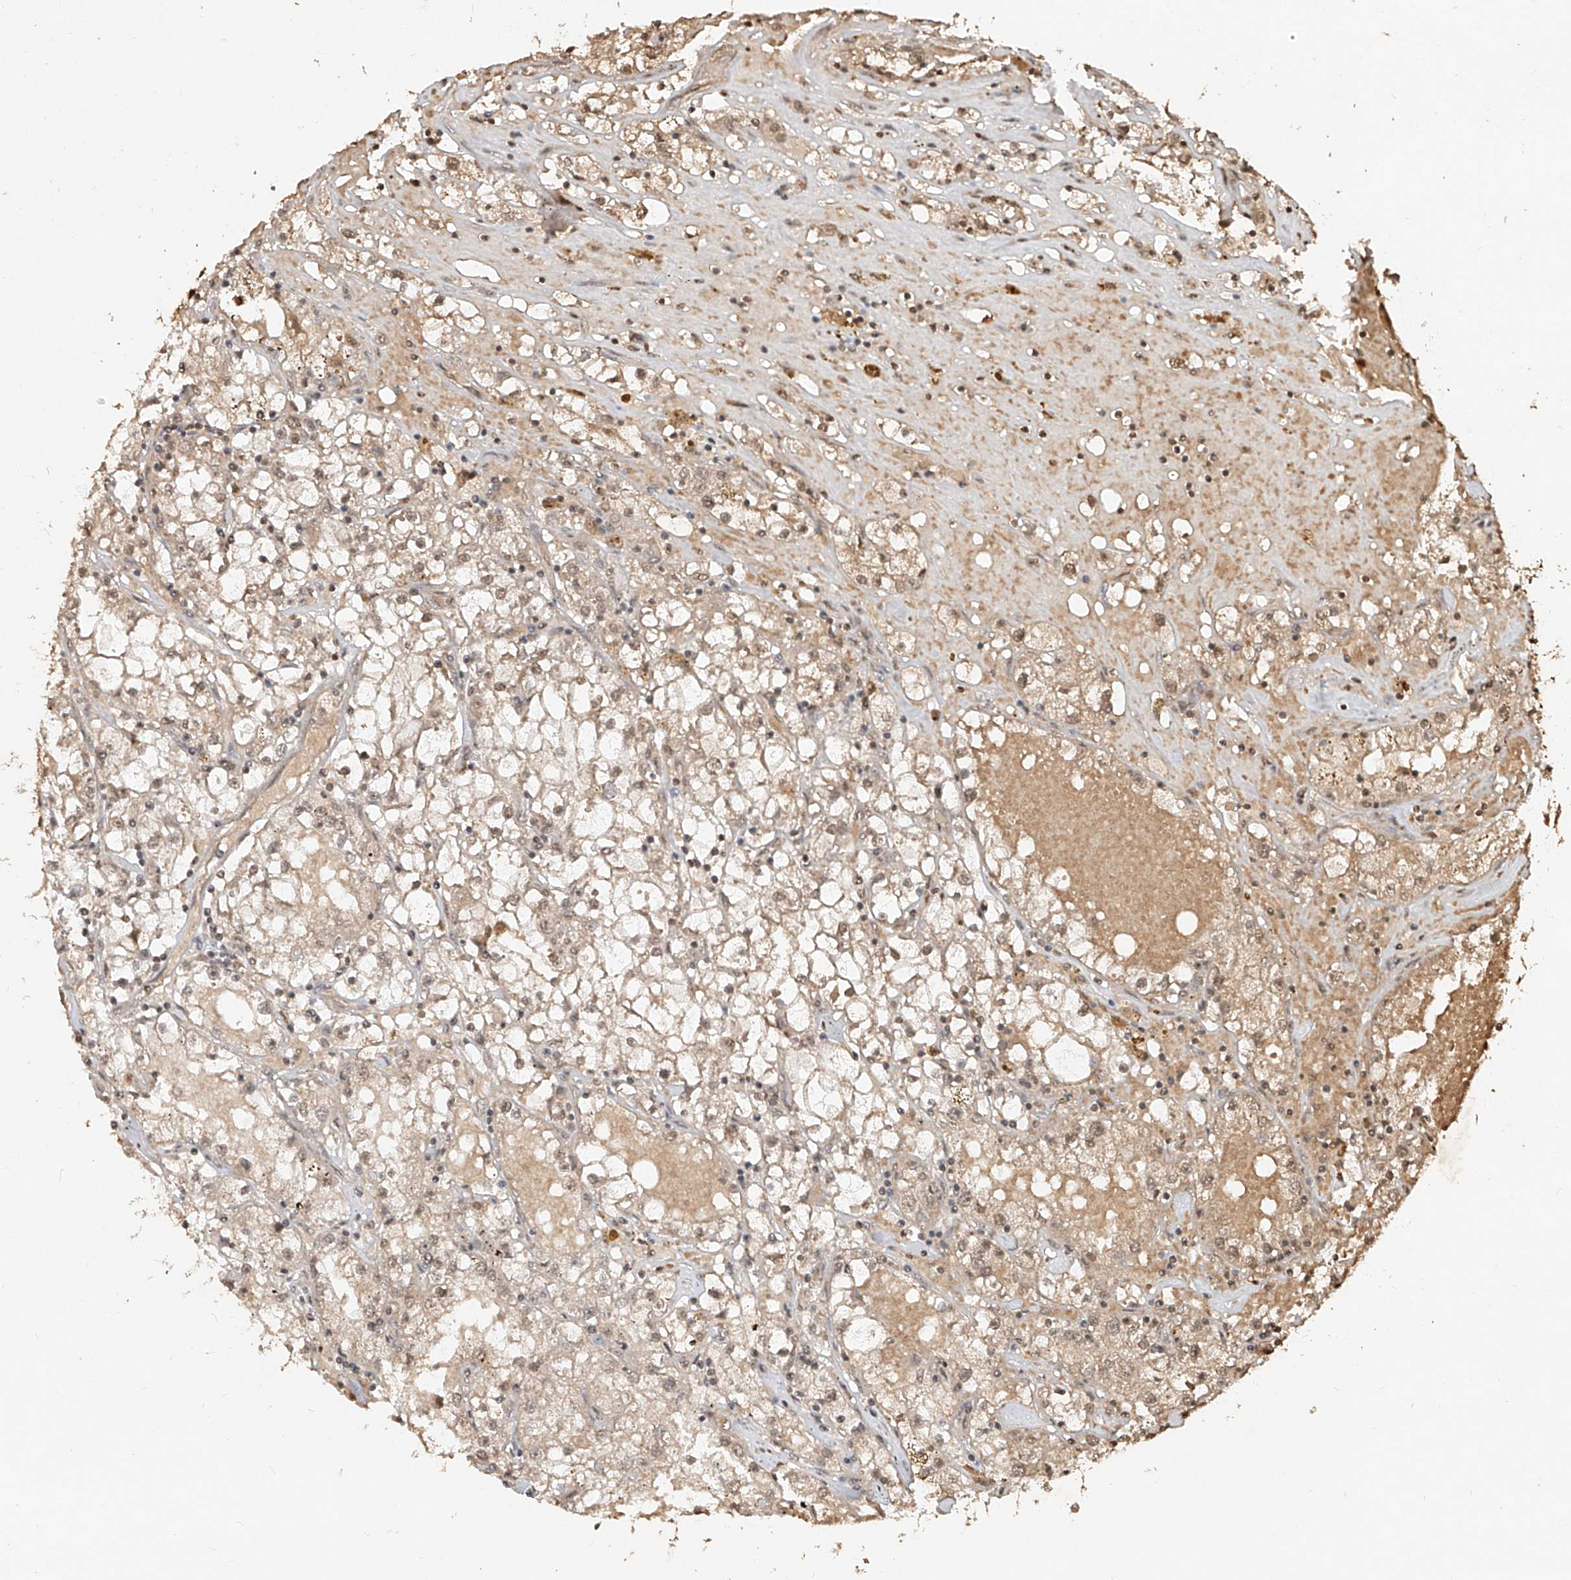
{"staining": {"intensity": "weak", "quantity": ">75%", "location": "cytoplasmic/membranous,nuclear"}, "tissue": "renal cancer", "cell_type": "Tumor cells", "image_type": "cancer", "snomed": [{"axis": "morphology", "description": "Adenocarcinoma, NOS"}, {"axis": "topography", "description": "Kidney"}], "caption": "Protein analysis of adenocarcinoma (renal) tissue demonstrates weak cytoplasmic/membranous and nuclear staining in about >75% of tumor cells.", "gene": "UBE2K", "patient": {"sex": "male", "age": 56}}